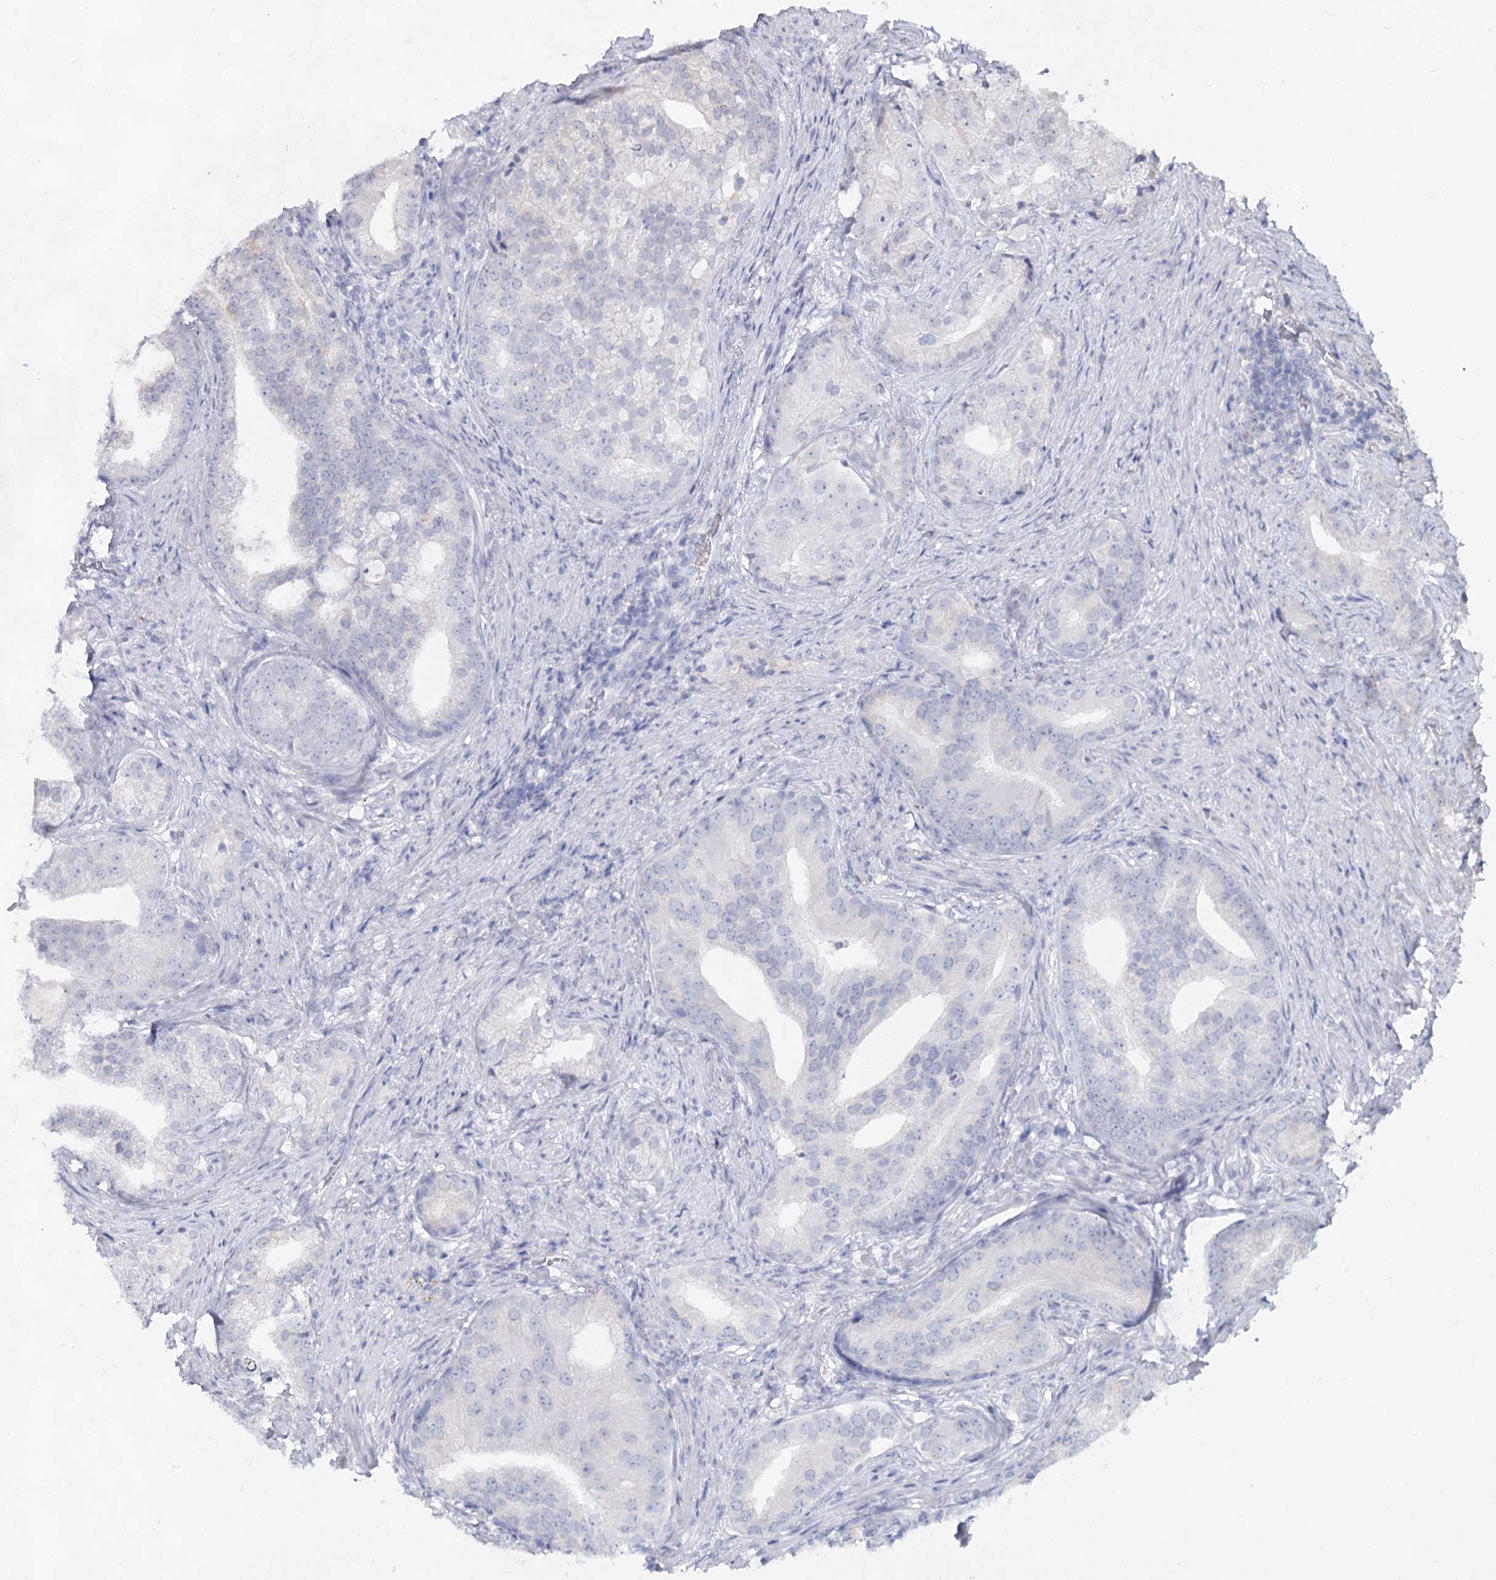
{"staining": {"intensity": "negative", "quantity": "none", "location": "none"}, "tissue": "prostate cancer", "cell_type": "Tumor cells", "image_type": "cancer", "snomed": [{"axis": "morphology", "description": "Adenocarcinoma, Low grade"}, {"axis": "topography", "description": "Prostate"}], "caption": "Immunohistochemistry (IHC) of prostate cancer shows no positivity in tumor cells. (DAB (3,3'-diaminobenzidine) IHC, high magnification).", "gene": "CCDC73", "patient": {"sex": "male", "age": 71}}